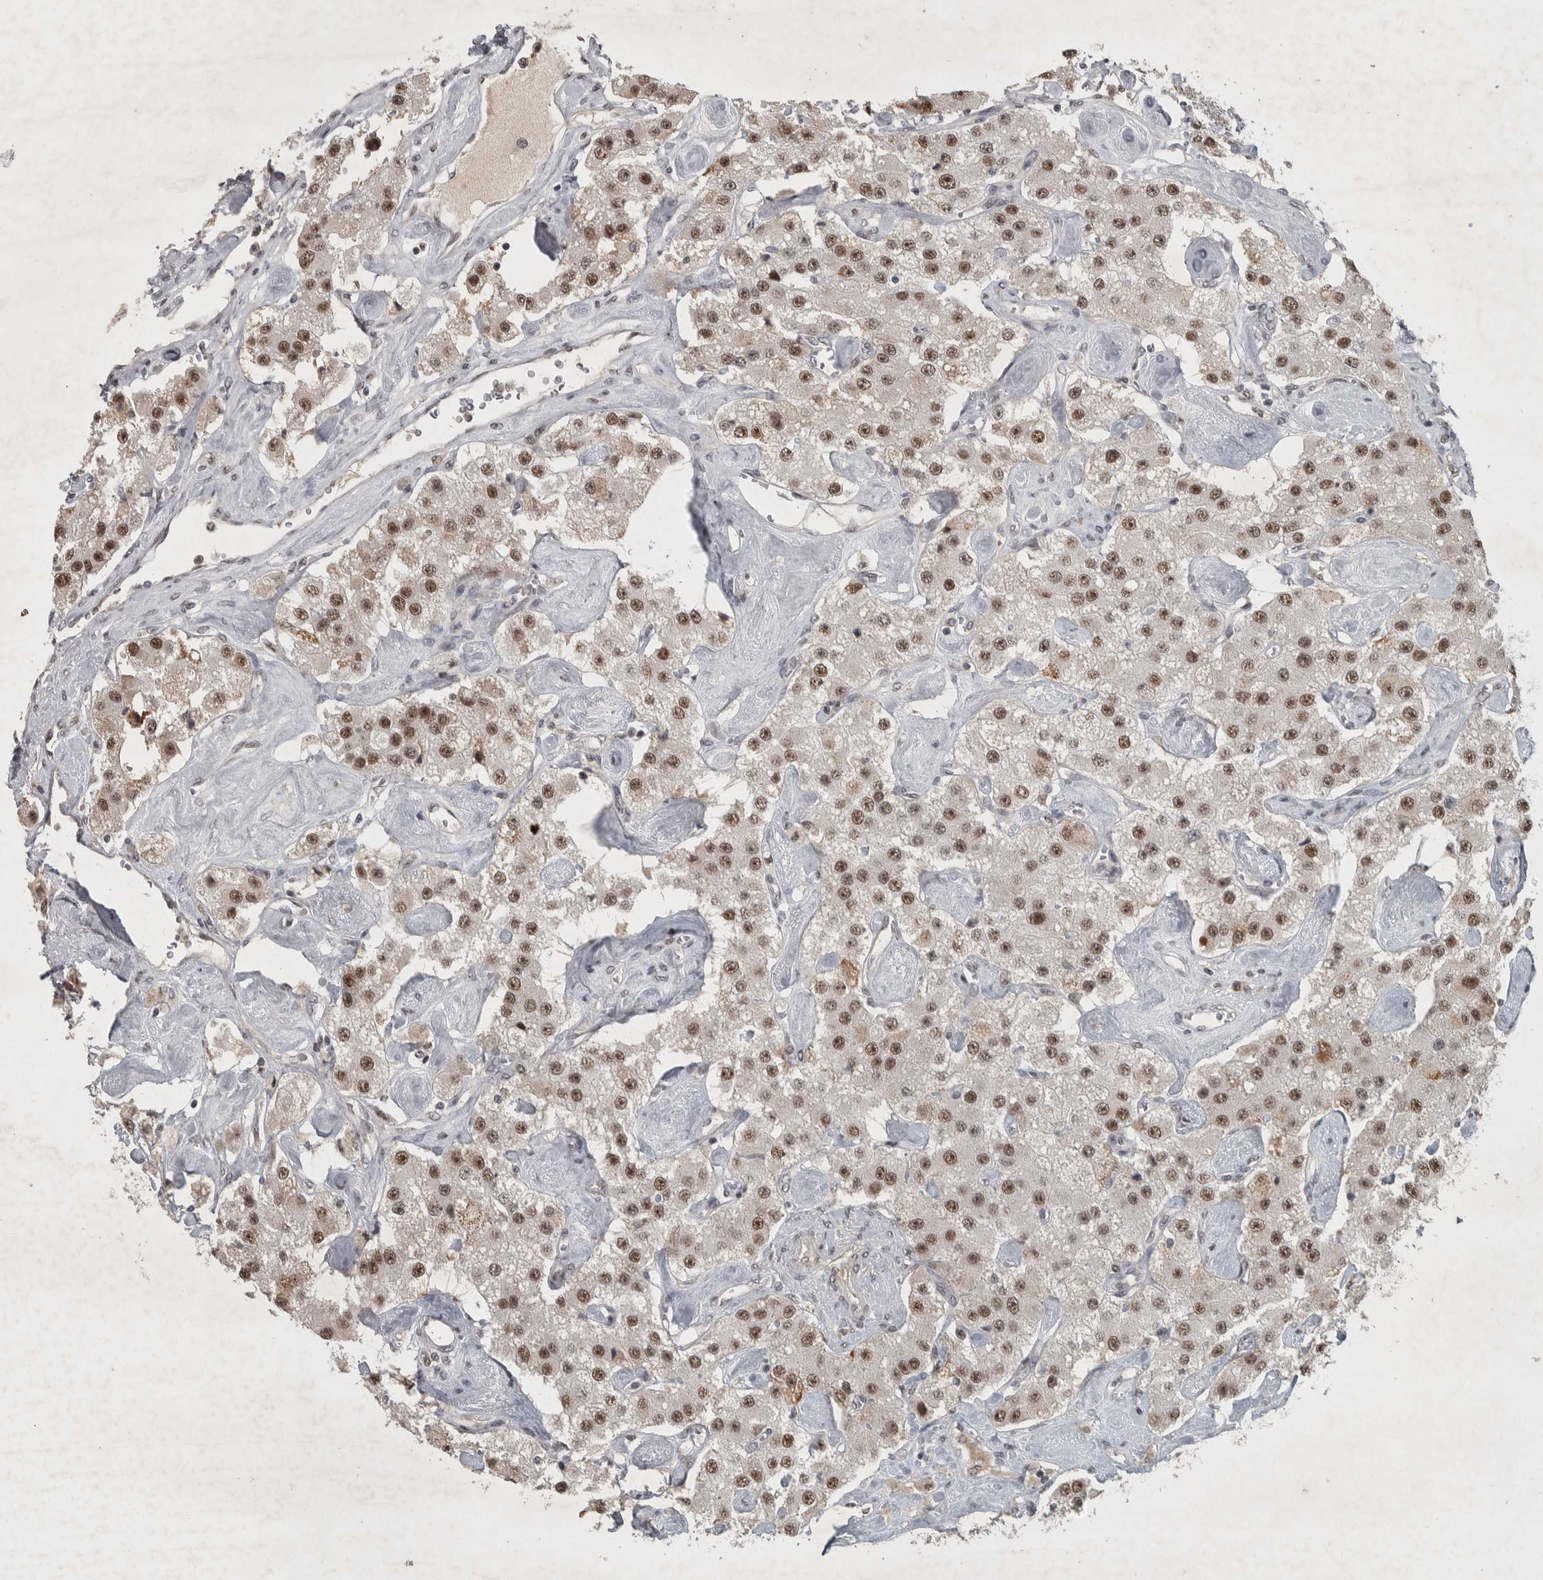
{"staining": {"intensity": "moderate", "quantity": ">75%", "location": "nuclear"}, "tissue": "carcinoid", "cell_type": "Tumor cells", "image_type": "cancer", "snomed": [{"axis": "morphology", "description": "Carcinoid, malignant, NOS"}, {"axis": "topography", "description": "Pancreas"}], "caption": "Moderate nuclear protein expression is present in about >75% of tumor cells in carcinoid.", "gene": "DDX42", "patient": {"sex": "male", "age": 41}}